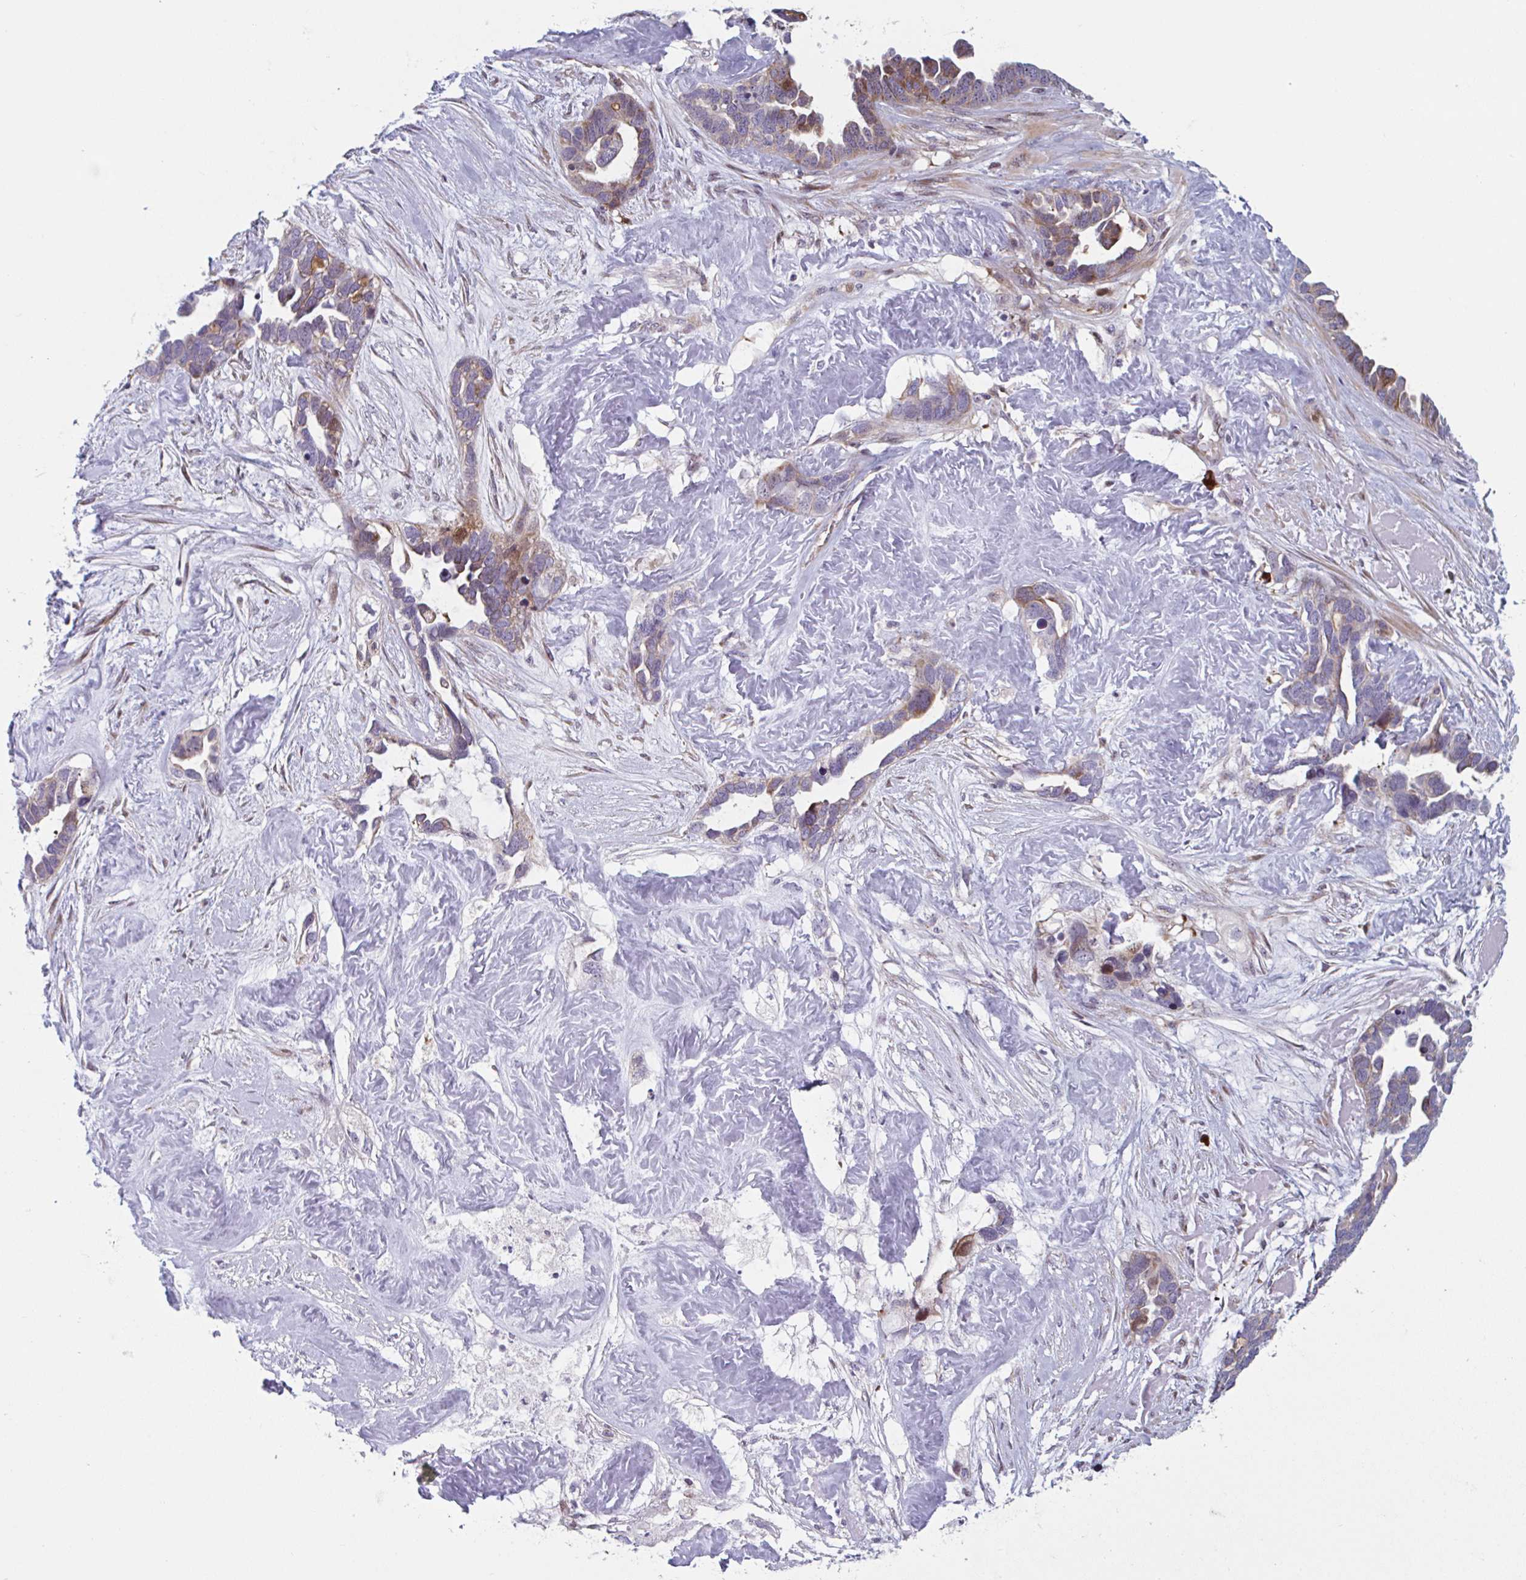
{"staining": {"intensity": "moderate", "quantity": "25%-75%", "location": "cytoplasmic/membranous"}, "tissue": "ovarian cancer", "cell_type": "Tumor cells", "image_type": "cancer", "snomed": [{"axis": "morphology", "description": "Cystadenocarcinoma, serous, NOS"}, {"axis": "topography", "description": "Ovary"}], "caption": "An image showing moderate cytoplasmic/membranous positivity in about 25%-75% of tumor cells in ovarian cancer (serous cystadenocarcinoma), as visualized by brown immunohistochemical staining.", "gene": "DUXA", "patient": {"sex": "female", "age": 54}}